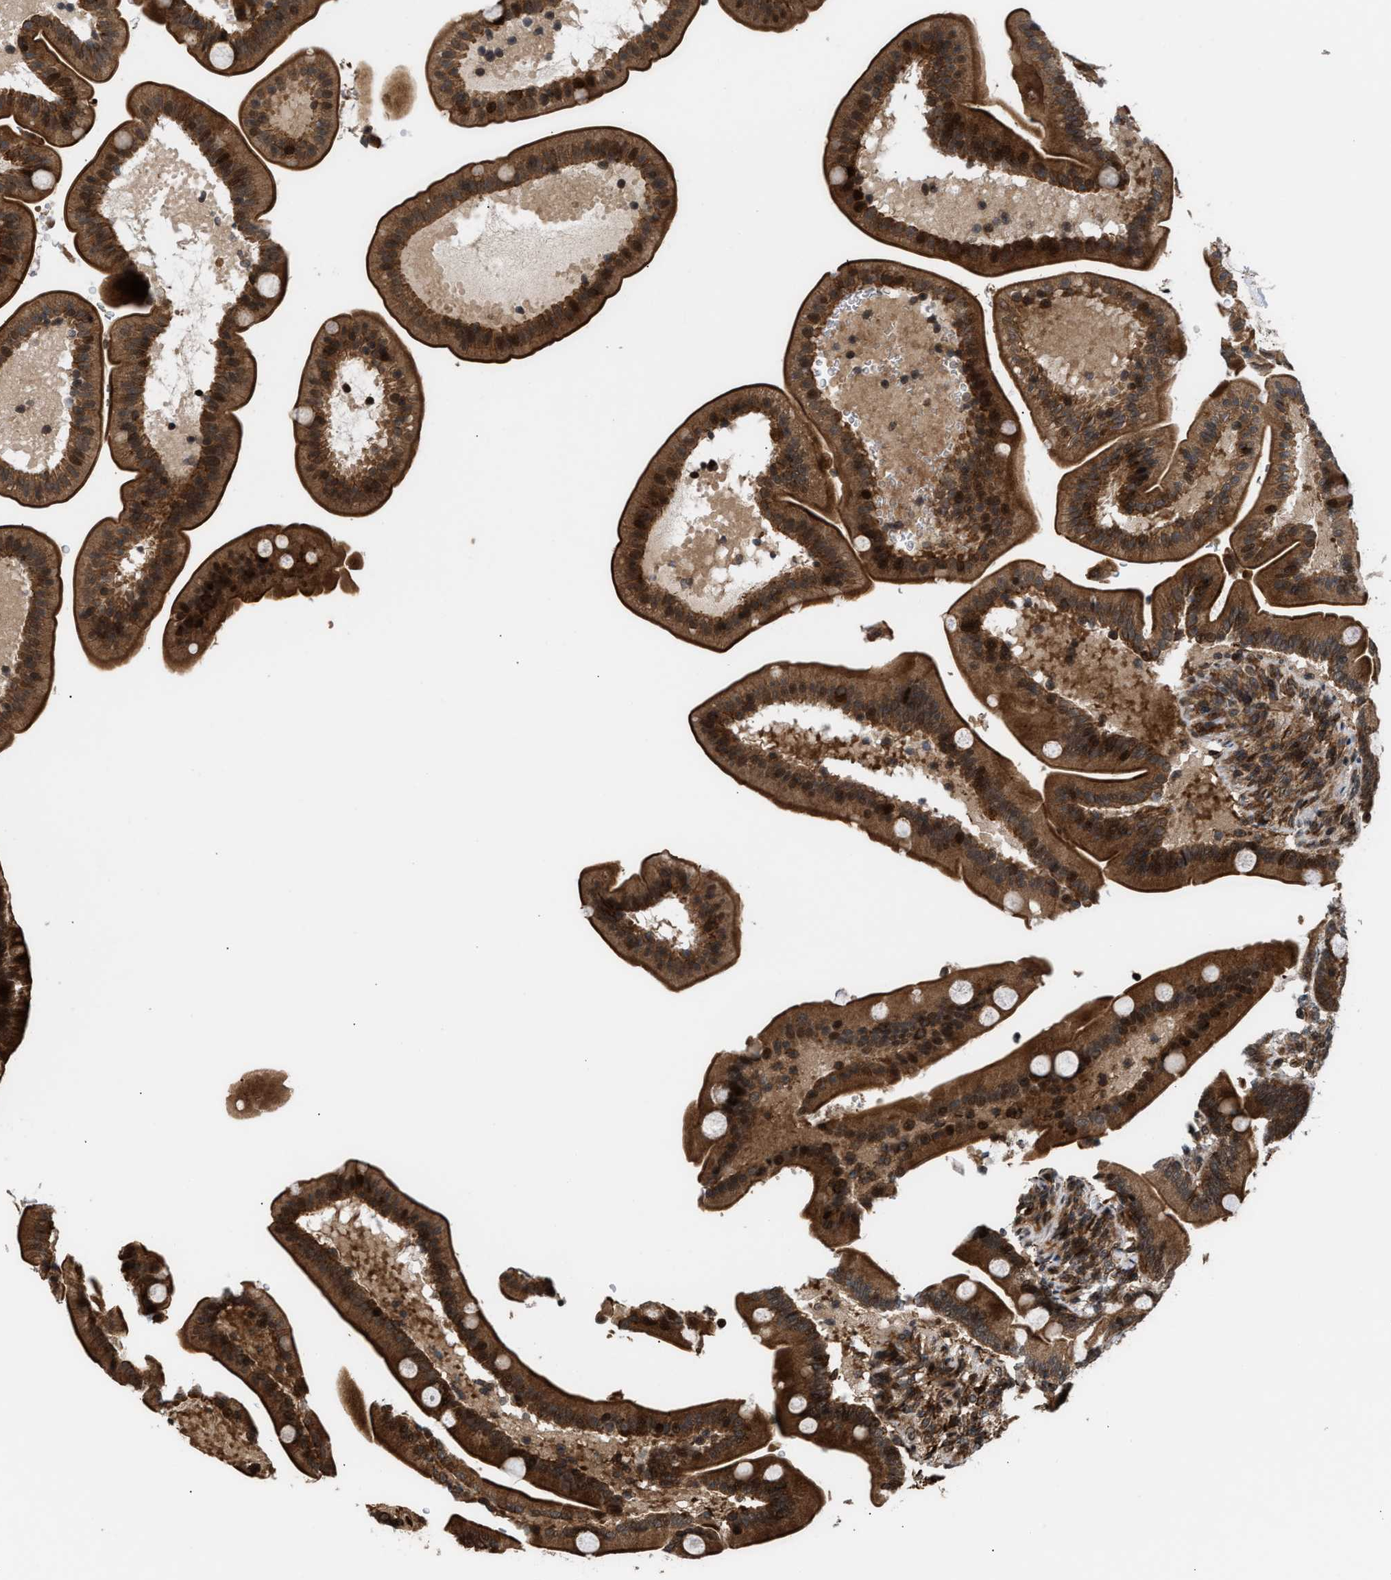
{"staining": {"intensity": "strong", "quantity": ">75%", "location": "cytoplasmic/membranous,nuclear"}, "tissue": "duodenum", "cell_type": "Glandular cells", "image_type": "normal", "snomed": [{"axis": "morphology", "description": "Normal tissue, NOS"}, {"axis": "topography", "description": "Duodenum"}], "caption": "Human duodenum stained with a brown dye demonstrates strong cytoplasmic/membranous,nuclear positive expression in approximately >75% of glandular cells.", "gene": "STAU2", "patient": {"sex": "male", "age": 54}}